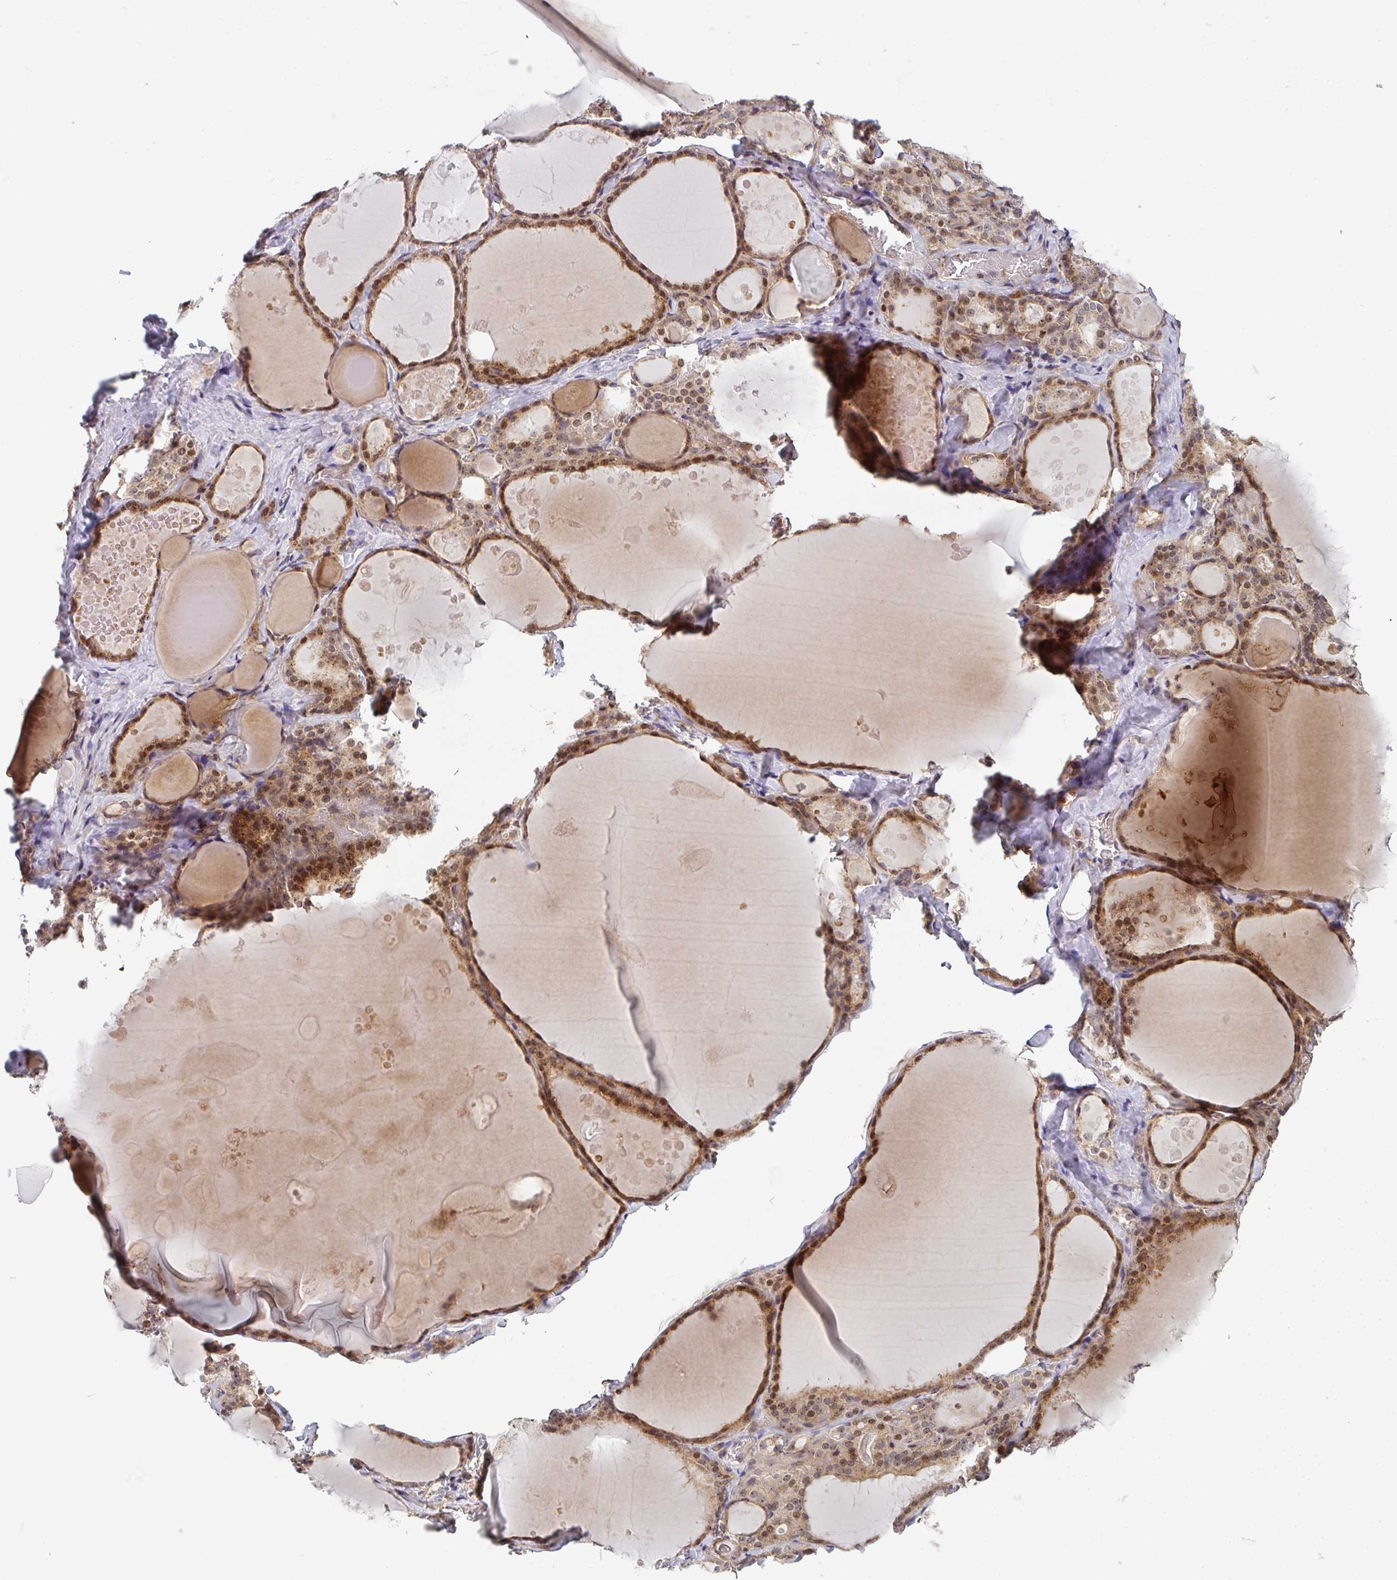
{"staining": {"intensity": "moderate", "quantity": ">75%", "location": "cytoplasmic/membranous,nuclear"}, "tissue": "thyroid gland", "cell_type": "Glandular cells", "image_type": "normal", "snomed": [{"axis": "morphology", "description": "Normal tissue, NOS"}, {"axis": "topography", "description": "Thyroid gland"}], "caption": "The photomicrograph reveals staining of benign thyroid gland, revealing moderate cytoplasmic/membranous,nuclear protein expression (brown color) within glandular cells.", "gene": "SIMC1", "patient": {"sex": "male", "age": 56}}